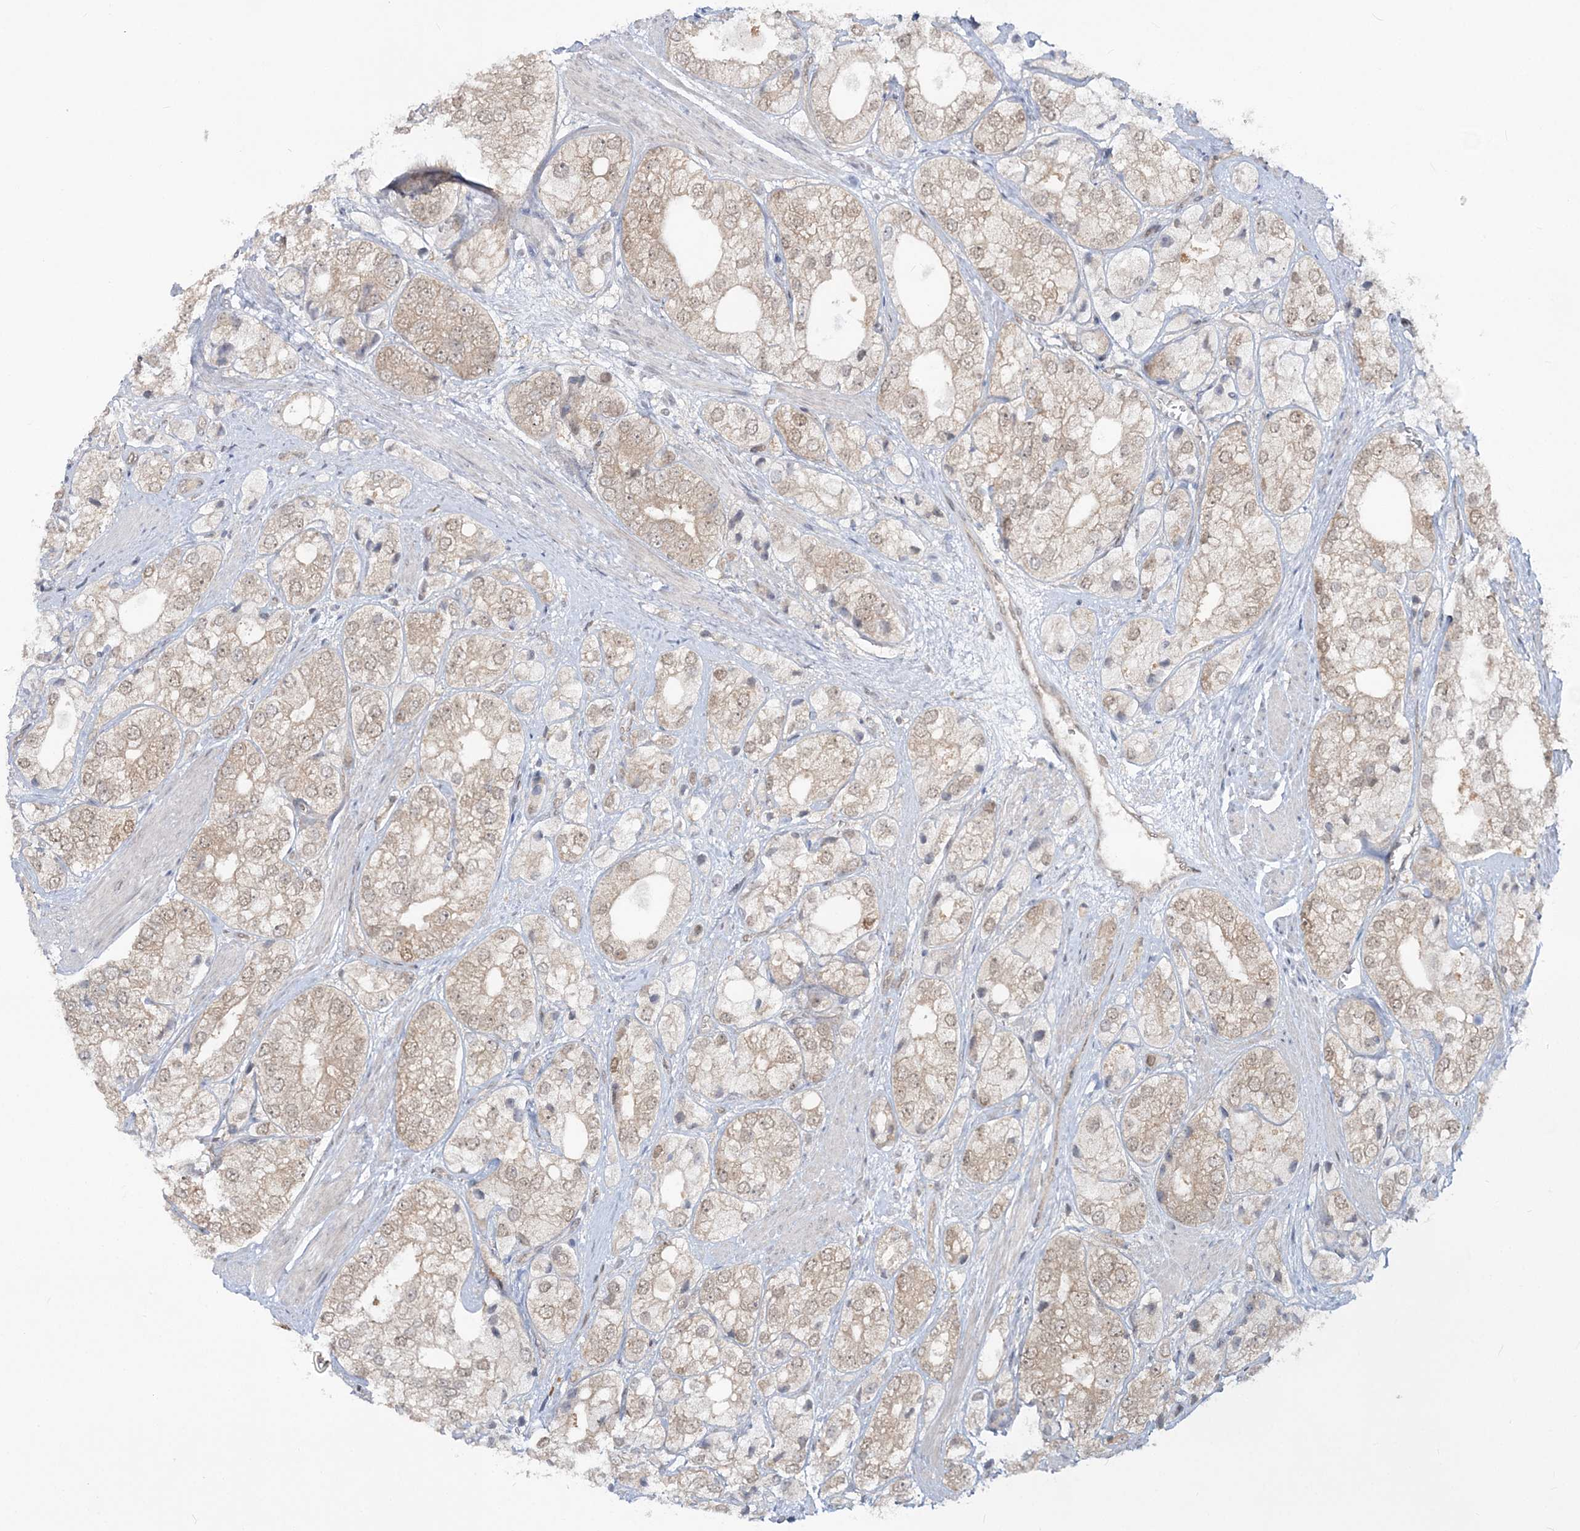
{"staining": {"intensity": "weak", "quantity": "<25%", "location": "cytoplasmic/membranous,nuclear"}, "tissue": "prostate cancer", "cell_type": "Tumor cells", "image_type": "cancer", "snomed": [{"axis": "morphology", "description": "Adenocarcinoma, High grade"}, {"axis": "topography", "description": "Prostate"}], "caption": "High magnification brightfield microscopy of prostate high-grade adenocarcinoma stained with DAB (brown) and counterstained with hematoxylin (blue): tumor cells show no significant positivity.", "gene": "ZFAND6", "patient": {"sex": "male", "age": 50}}